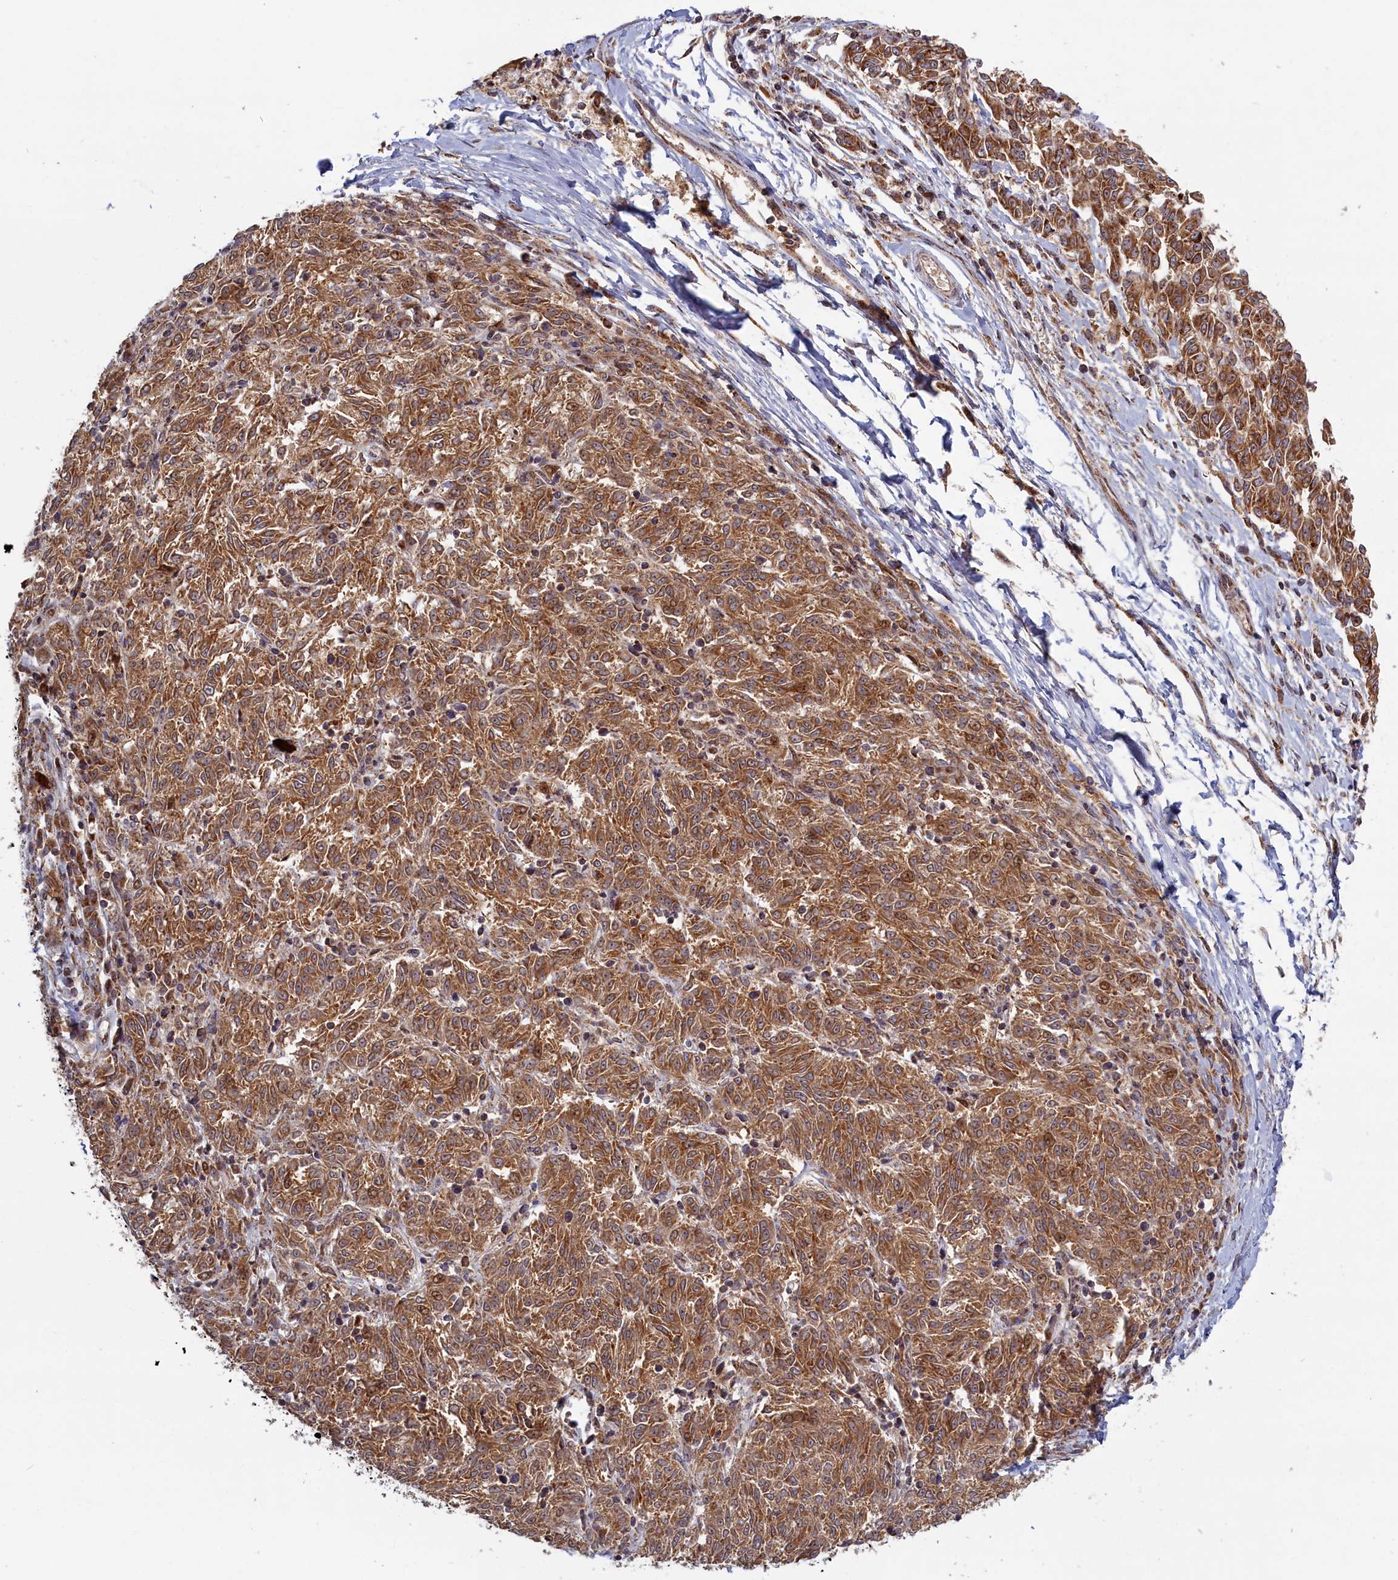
{"staining": {"intensity": "moderate", "quantity": ">75%", "location": "cytoplasmic/membranous"}, "tissue": "melanoma", "cell_type": "Tumor cells", "image_type": "cancer", "snomed": [{"axis": "morphology", "description": "Malignant melanoma, NOS"}, {"axis": "topography", "description": "Skin"}], "caption": "A brown stain labels moderate cytoplasmic/membranous staining of a protein in malignant melanoma tumor cells.", "gene": "PLA2G10", "patient": {"sex": "female", "age": 72}}